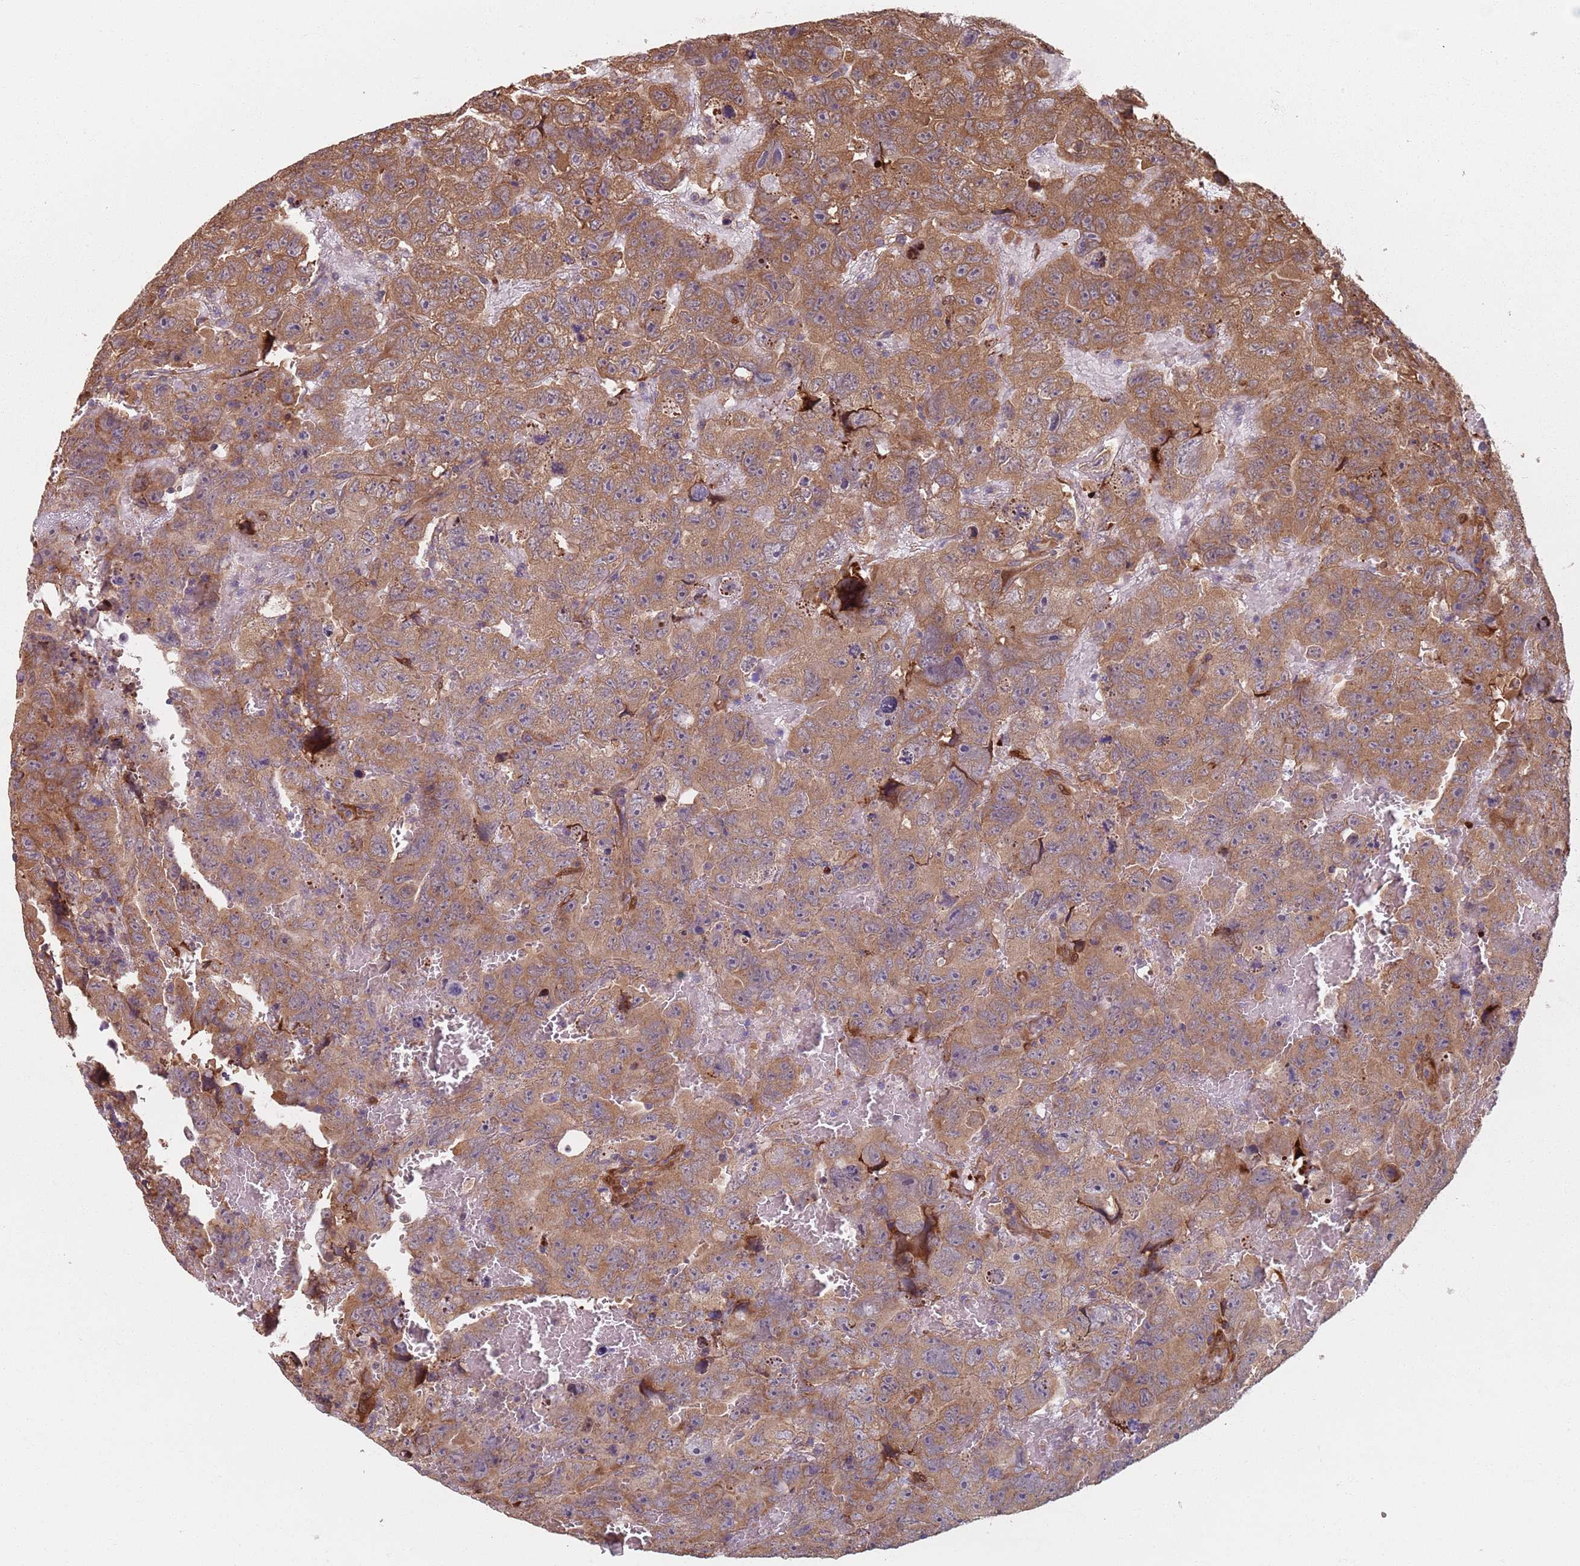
{"staining": {"intensity": "moderate", "quantity": ">75%", "location": "cytoplasmic/membranous"}, "tissue": "testis cancer", "cell_type": "Tumor cells", "image_type": "cancer", "snomed": [{"axis": "morphology", "description": "Carcinoma, Embryonal, NOS"}, {"axis": "topography", "description": "Testis"}], "caption": "High-magnification brightfield microscopy of testis cancer (embryonal carcinoma) stained with DAB (brown) and counterstained with hematoxylin (blue). tumor cells exhibit moderate cytoplasmic/membranous staining is appreciated in approximately>75% of cells.", "gene": "NOTCH3", "patient": {"sex": "male", "age": 45}}